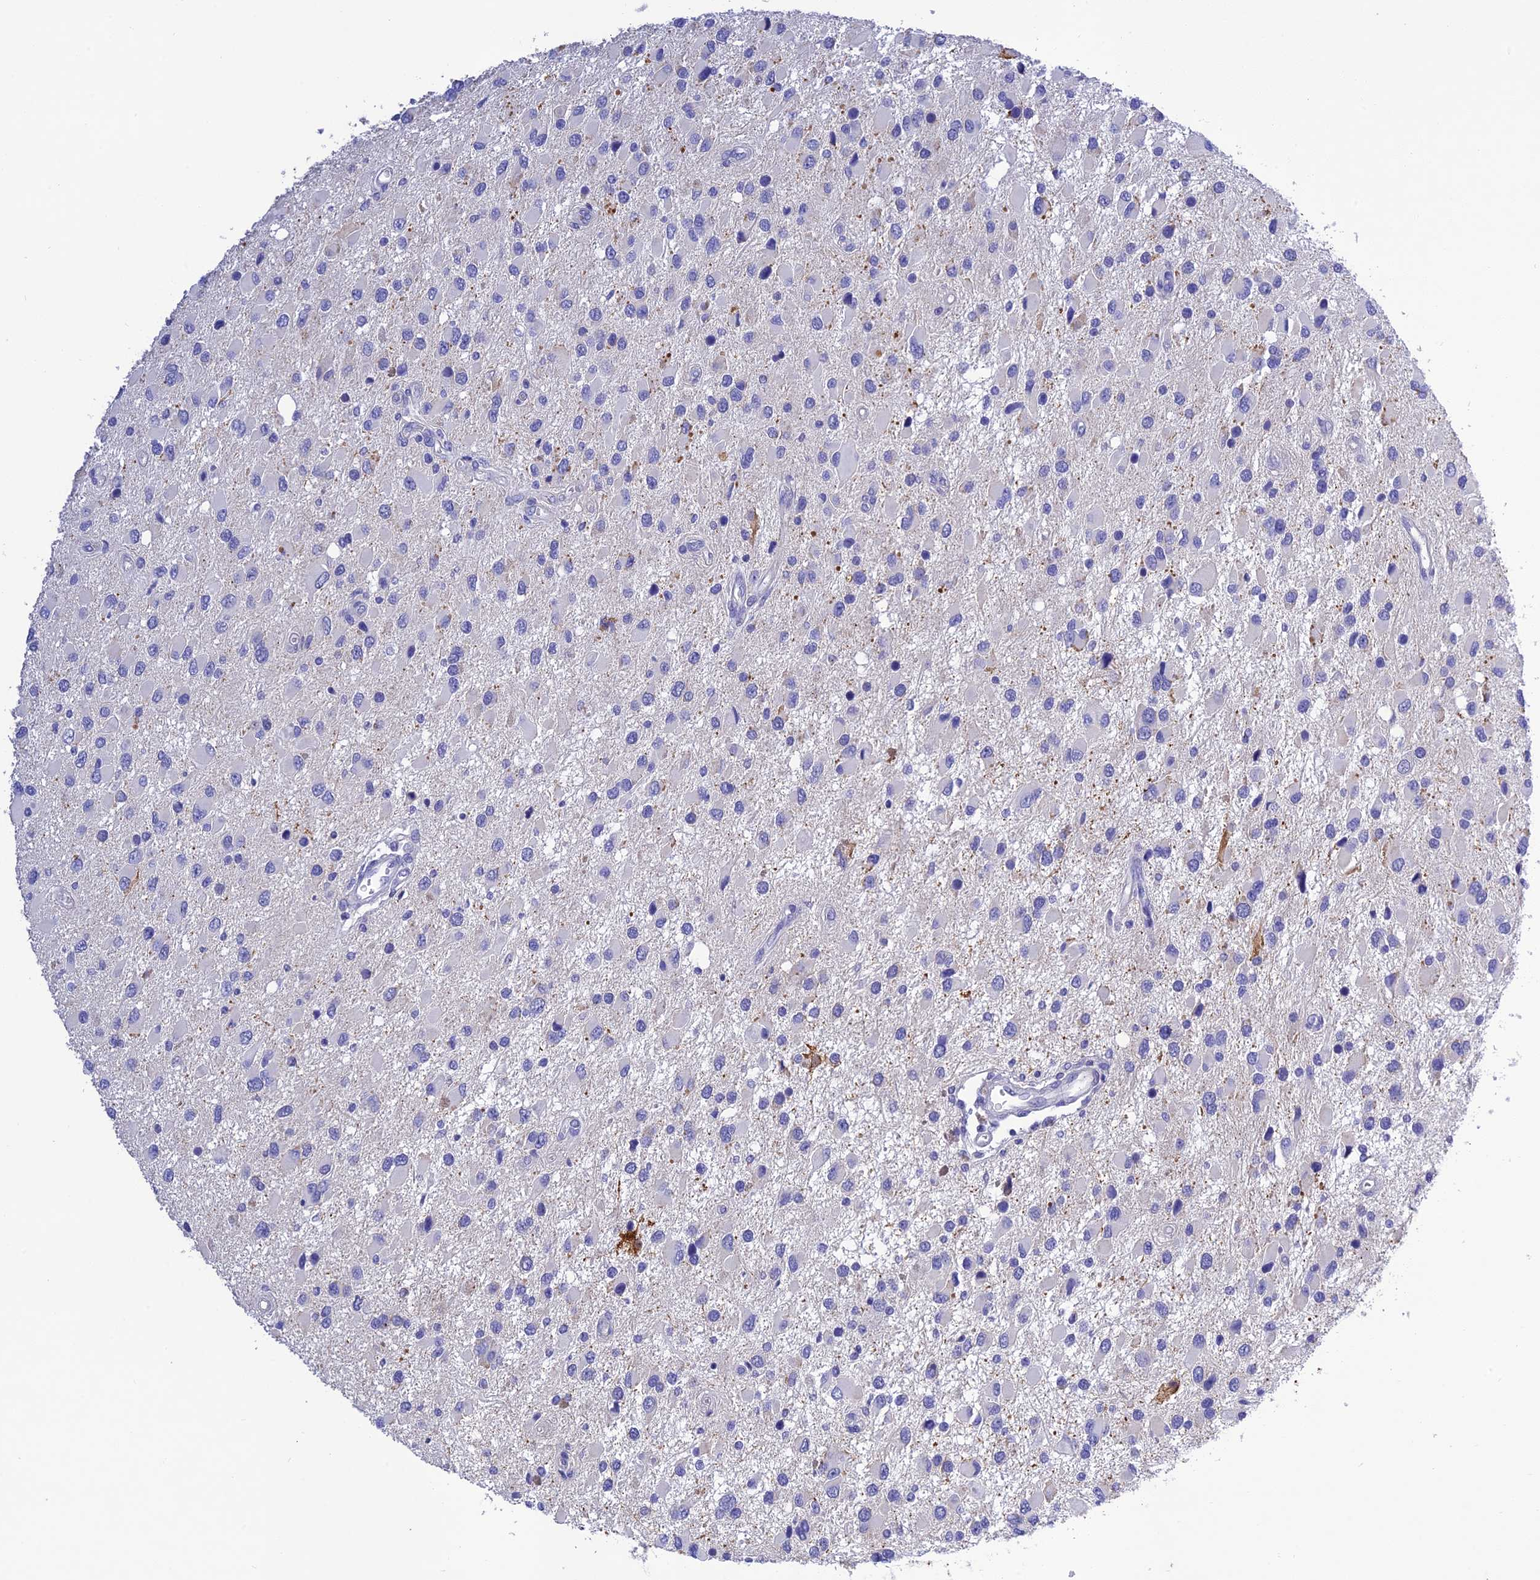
{"staining": {"intensity": "negative", "quantity": "none", "location": "none"}, "tissue": "glioma", "cell_type": "Tumor cells", "image_type": "cancer", "snomed": [{"axis": "morphology", "description": "Glioma, malignant, High grade"}, {"axis": "topography", "description": "Brain"}], "caption": "Immunohistochemistry (IHC) histopathology image of neoplastic tissue: human glioma stained with DAB (3,3'-diaminobenzidine) displays no significant protein staining in tumor cells. The staining is performed using DAB (3,3'-diaminobenzidine) brown chromogen with nuclei counter-stained in using hematoxylin.", "gene": "MS4A5", "patient": {"sex": "male", "age": 53}}